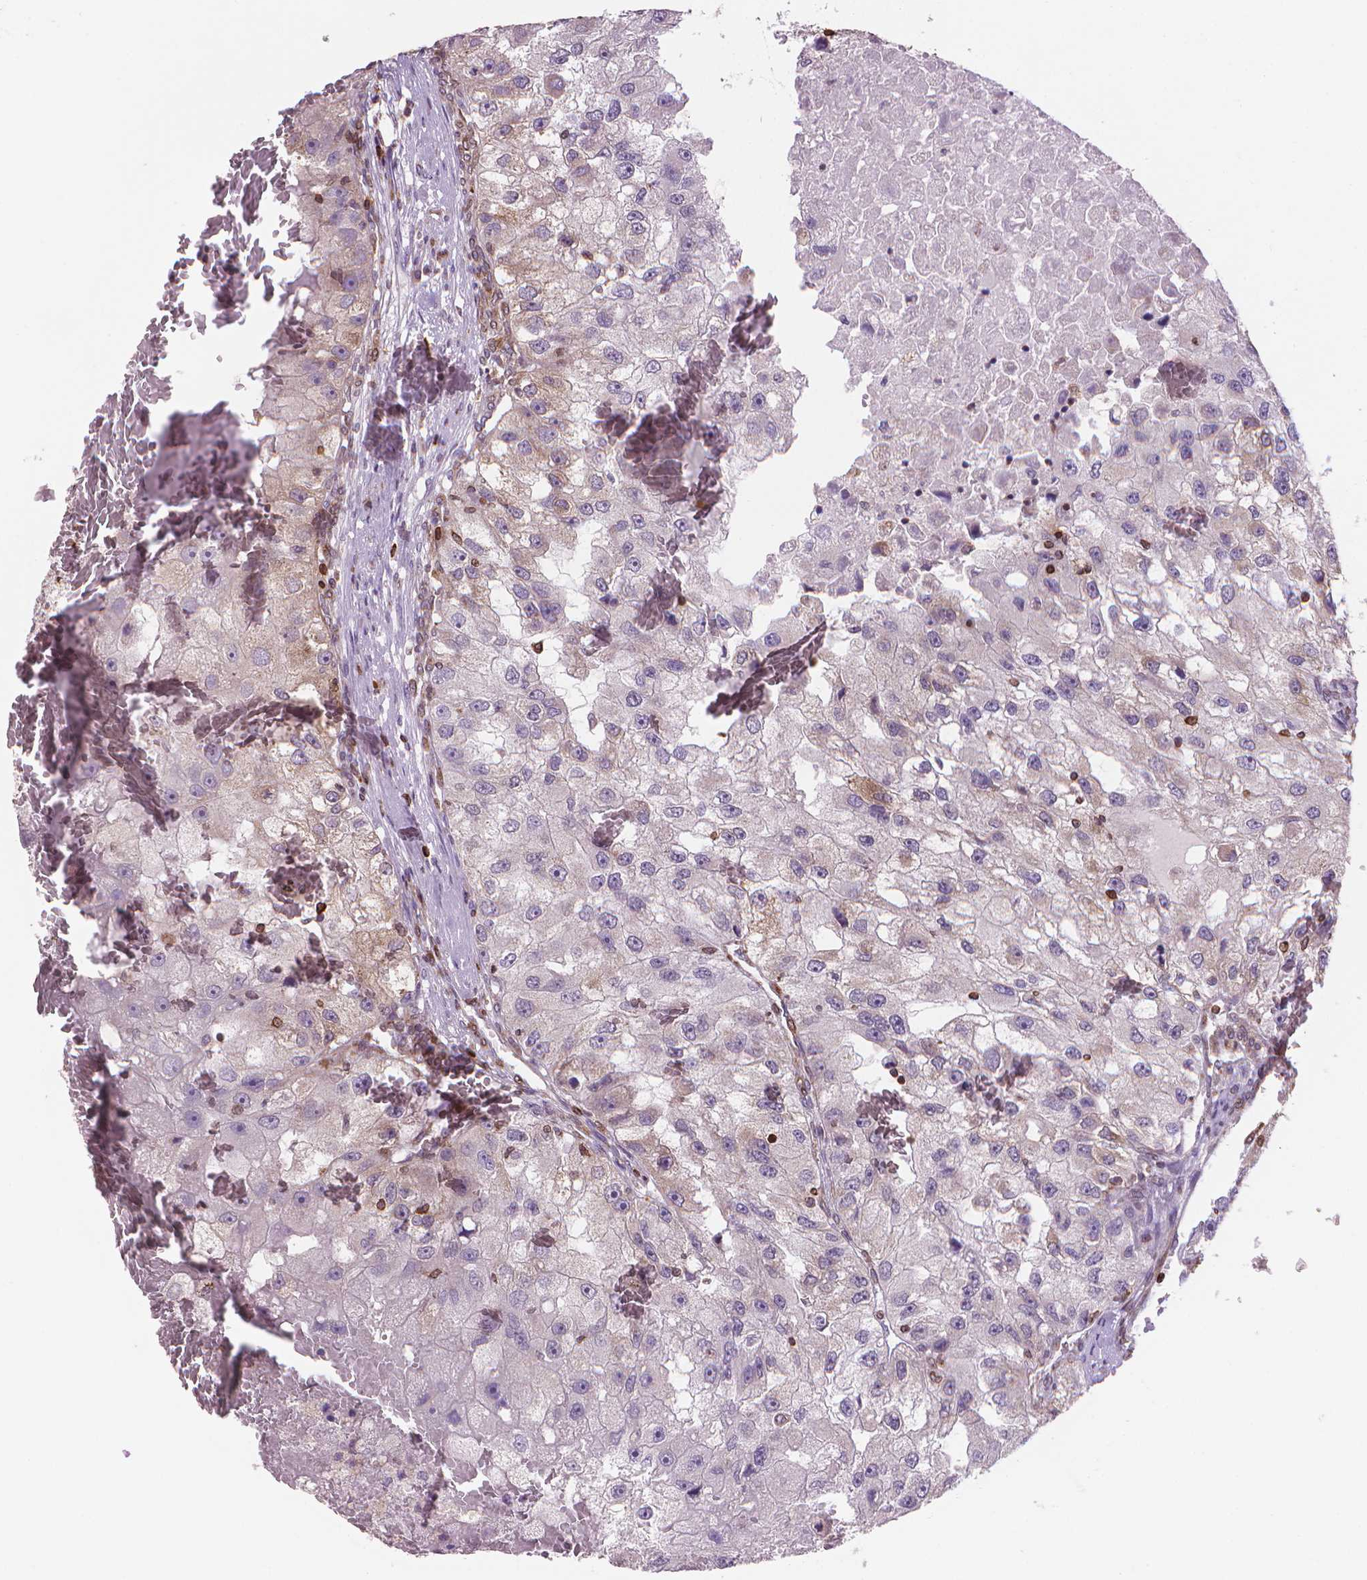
{"staining": {"intensity": "weak", "quantity": "<25%", "location": "cytoplasmic/membranous"}, "tissue": "renal cancer", "cell_type": "Tumor cells", "image_type": "cancer", "snomed": [{"axis": "morphology", "description": "Adenocarcinoma, NOS"}, {"axis": "topography", "description": "Kidney"}], "caption": "Immunohistochemical staining of human adenocarcinoma (renal) displays no significant positivity in tumor cells.", "gene": "BCL2", "patient": {"sex": "male", "age": 63}}